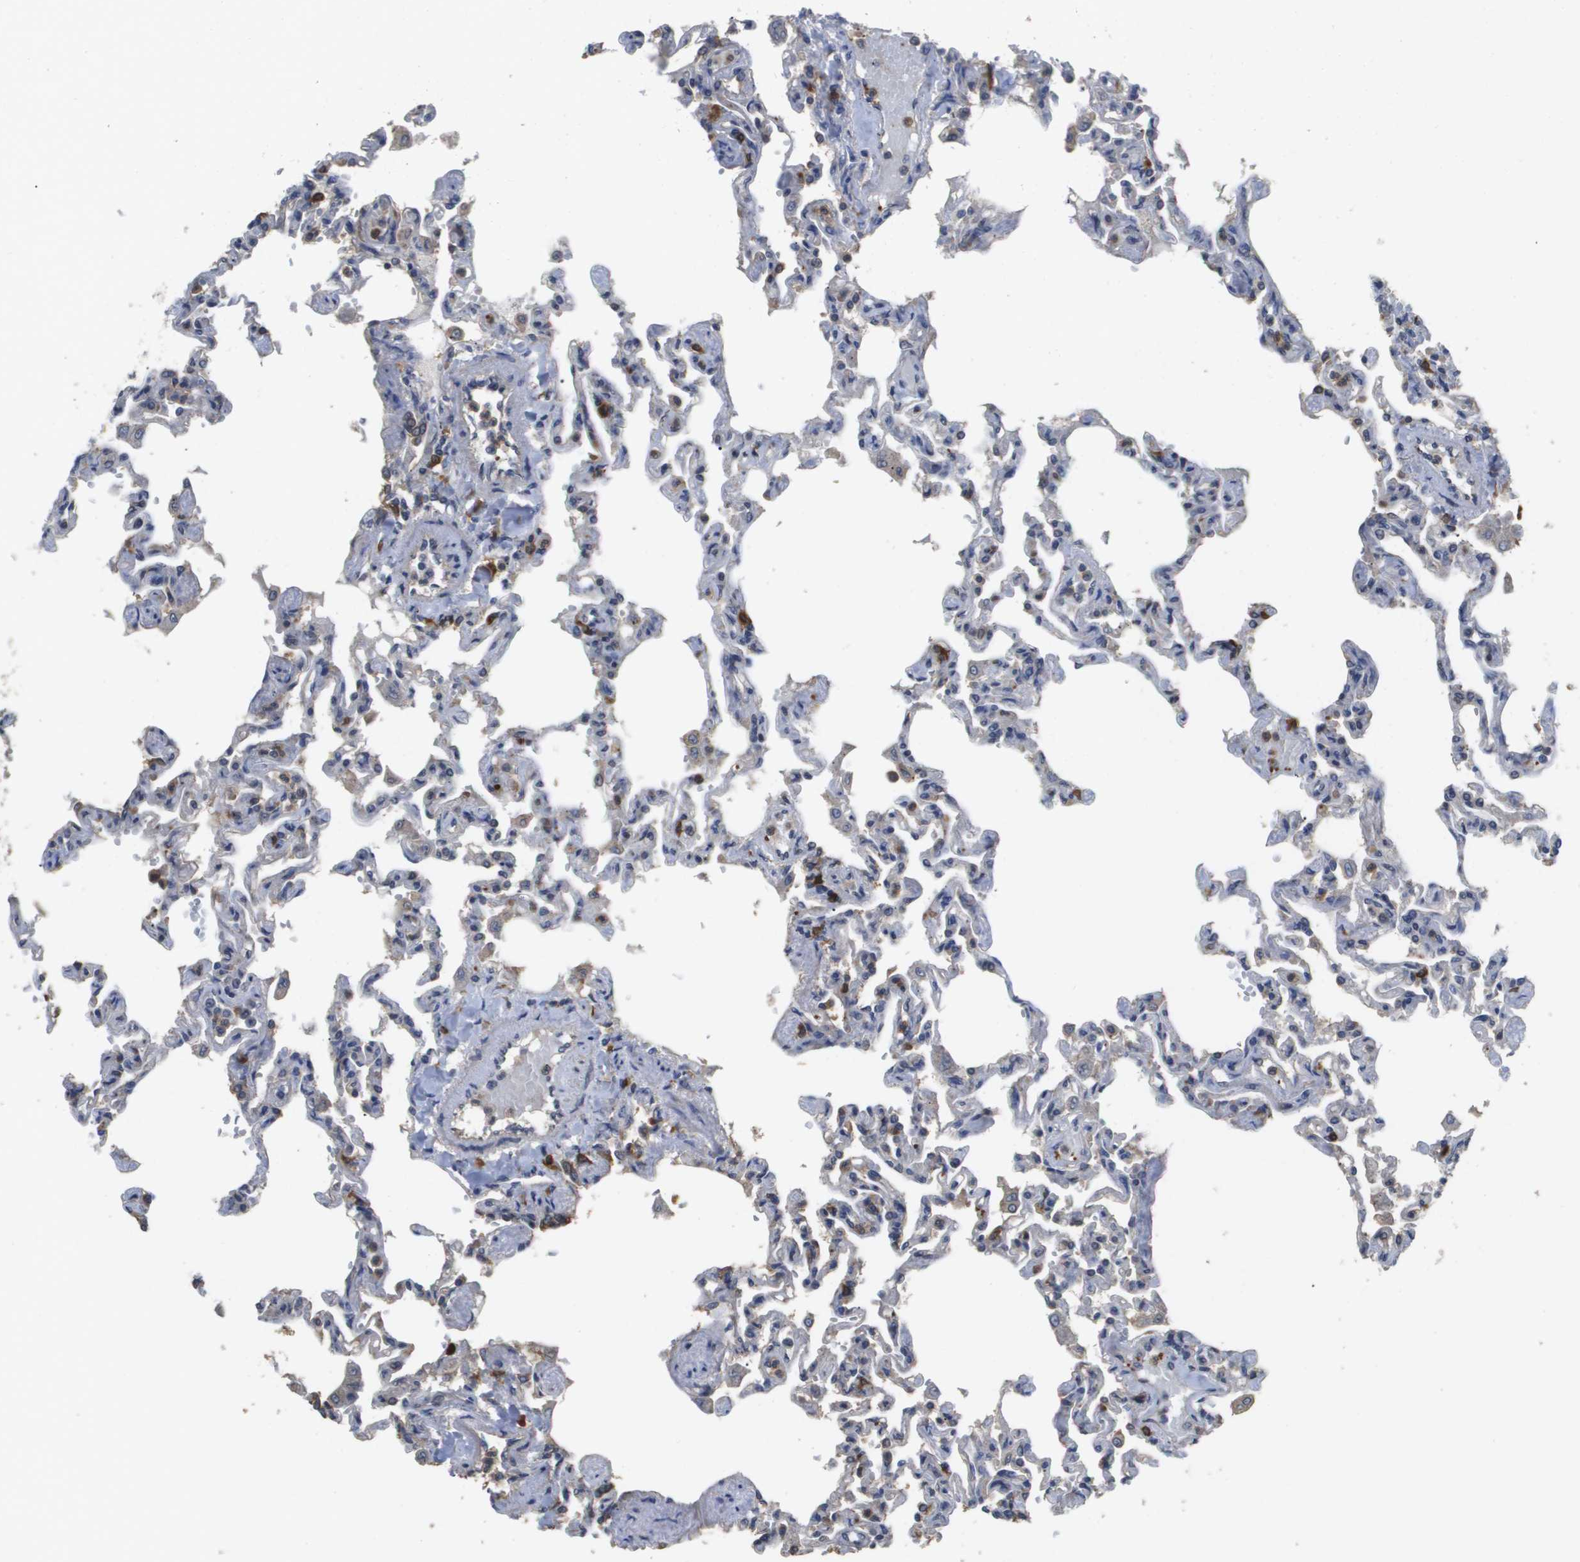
{"staining": {"intensity": "moderate", "quantity": "<25%", "location": "cytoplasmic/membranous"}, "tissue": "lung", "cell_type": "Alveolar cells", "image_type": "normal", "snomed": [{"axis": "morphology", "description": "Normal tissue, NOS"}, {"axis": "topography", "description": "Lung"}], "caption": "Unremarkable lung displays moderate cytoplasmic/membranous positivity in about <25% of alveolar cells.", "gene": "RAB27B", "patient": {"sex": "male", "age": 21}}